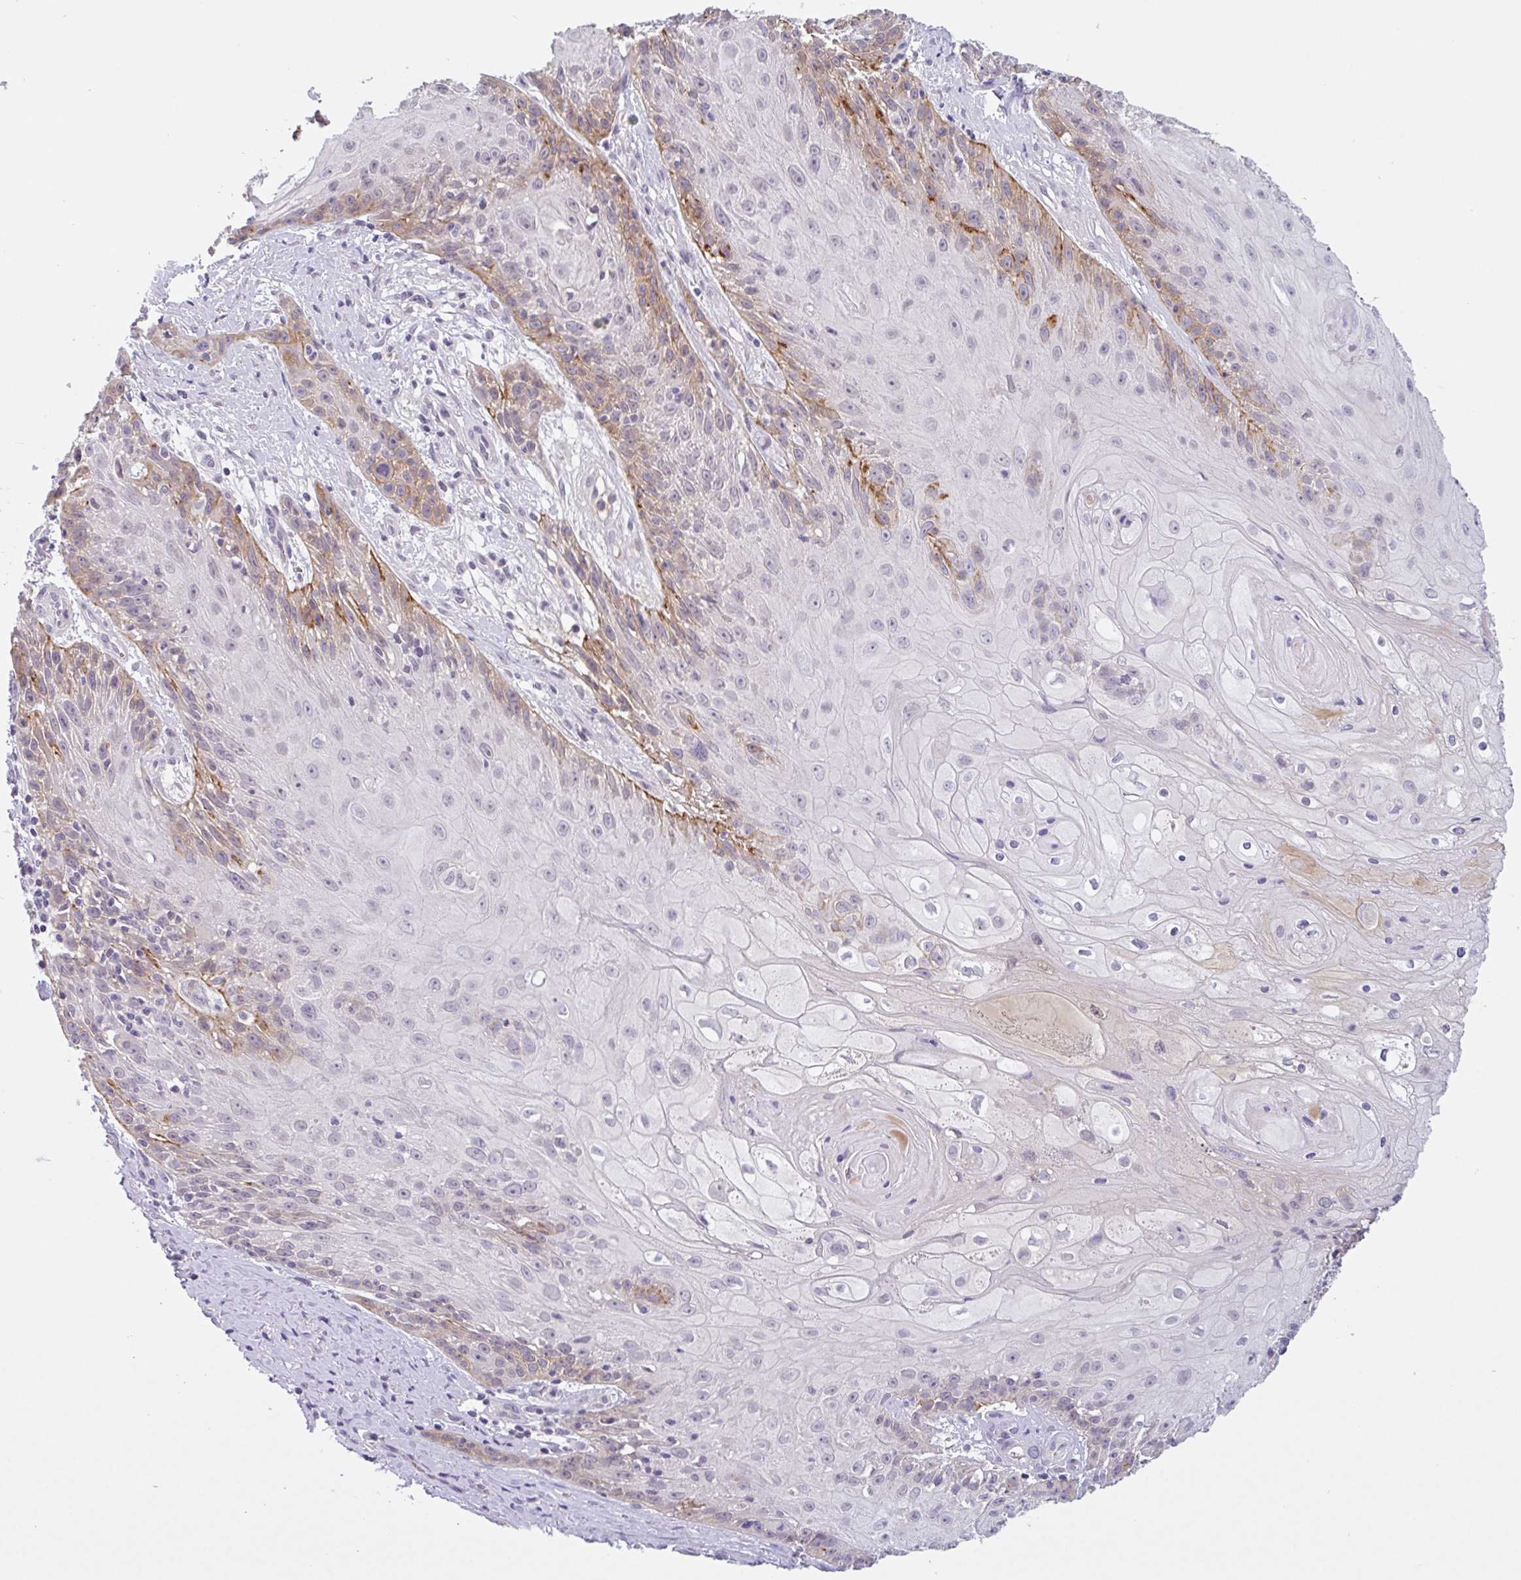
{"staining": {"intensity": "moderate", "quantity": "<25%", "location": "cytoplasmic/membranous"}, "tissue": "skin cancer", "cell_type": "Tumor cells", "image_type": "cancer", "snomed": [{"axis": "morphology", "description": "Squamous cell carcinoma, NOS"}, {"axis": "topography", "description": "Skin"}, {"axis": "topography", "description": "Vulva"}], "caption": "IHC photomicrograph of neoplastic tissue: skin squamous cell carcinoma stained using immunohistochemistry shows low levels of moderate protein expression localized specifically in the cytoplasmic/membranous of tumor cells, appearing as a cytoplasmic/membranous brown color.", "gene": "RHAG", "patient": {"sex": "female", "age": 76}}